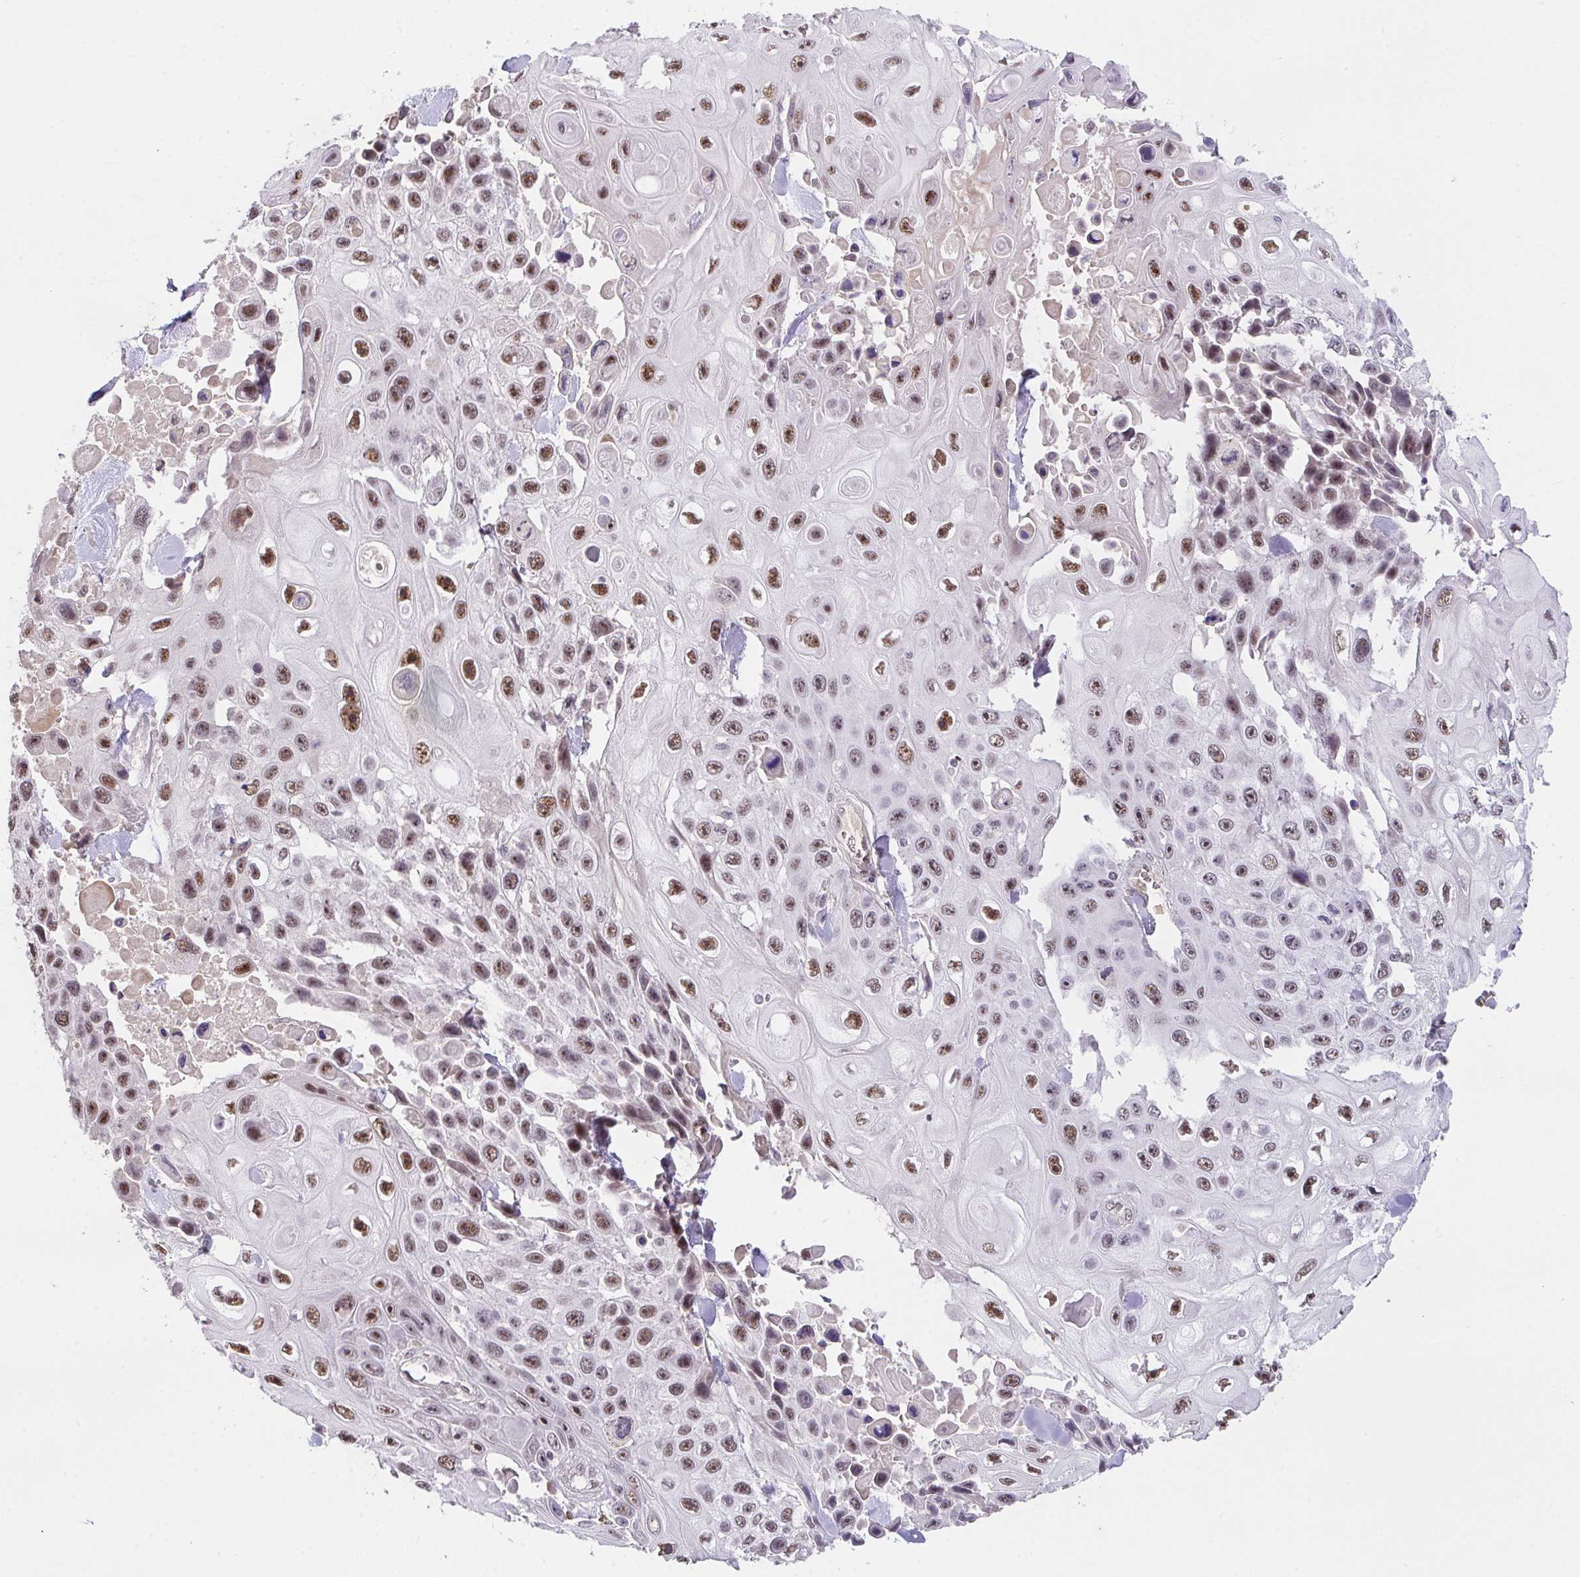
{"staining": {"intensity": "moderate", "quantity": ">75%", "location": "nuclear"}, "tissue": "skin cancer", "cell_type": "Tumor cells", "image_type": "cancer", "snomed": [{"axis": "morphology", "description": "Squamous cell carcinoma, NOS"}, {"axis": "topography", "description": "Skin"}], "caption": "The image demonstrates staining of skin squamous cell carcinoma, revealing moderate nuclear protein expression (brown color) within tumor cells.", "gene": "RBBP6", "patient": {"sex": "male", "age": 82}}